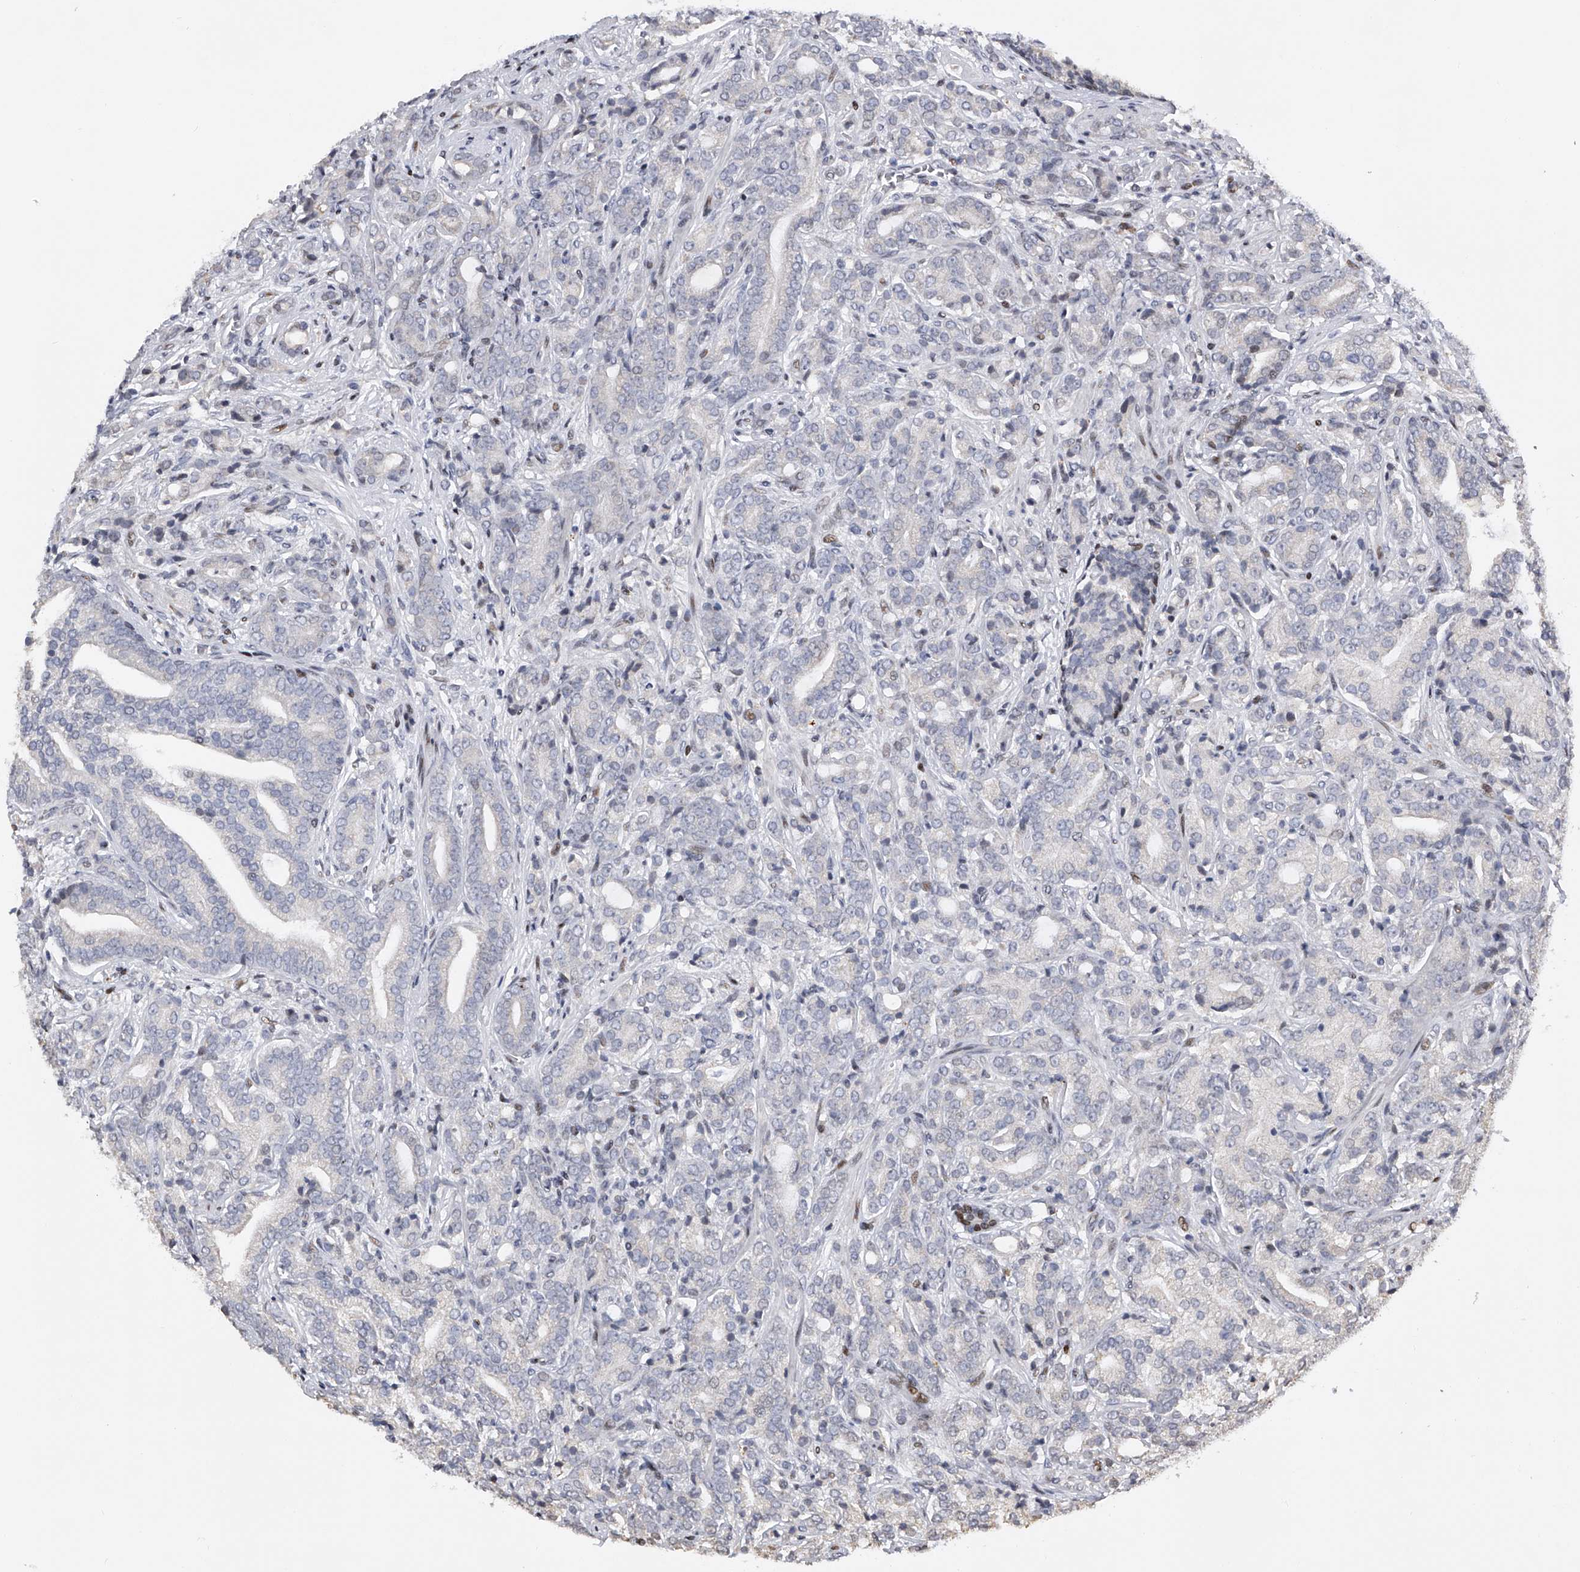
{"staining": {"intensity": "negative", "quantity": "none", "location": "none"}, "tissue": "prostate cancer", "cell_type": "Tumor cells", "image_type": "cancer", "snomed": [{"axis": "morphology", "description": "Adenocarcinoma, High grade"}, {"axis": "topography", "description": "Prostate"}], "caption": "Immunohistochemistry (IHC) of human adenocarcinoma (high-grade) (prostate) demonstrates no positivity in tumor cells. (Brightfield microscopy of DAB immunohistochemistry at high magnification).", "gene": "RWDD2A", "patient": {"sex": "male", "age": 57}}